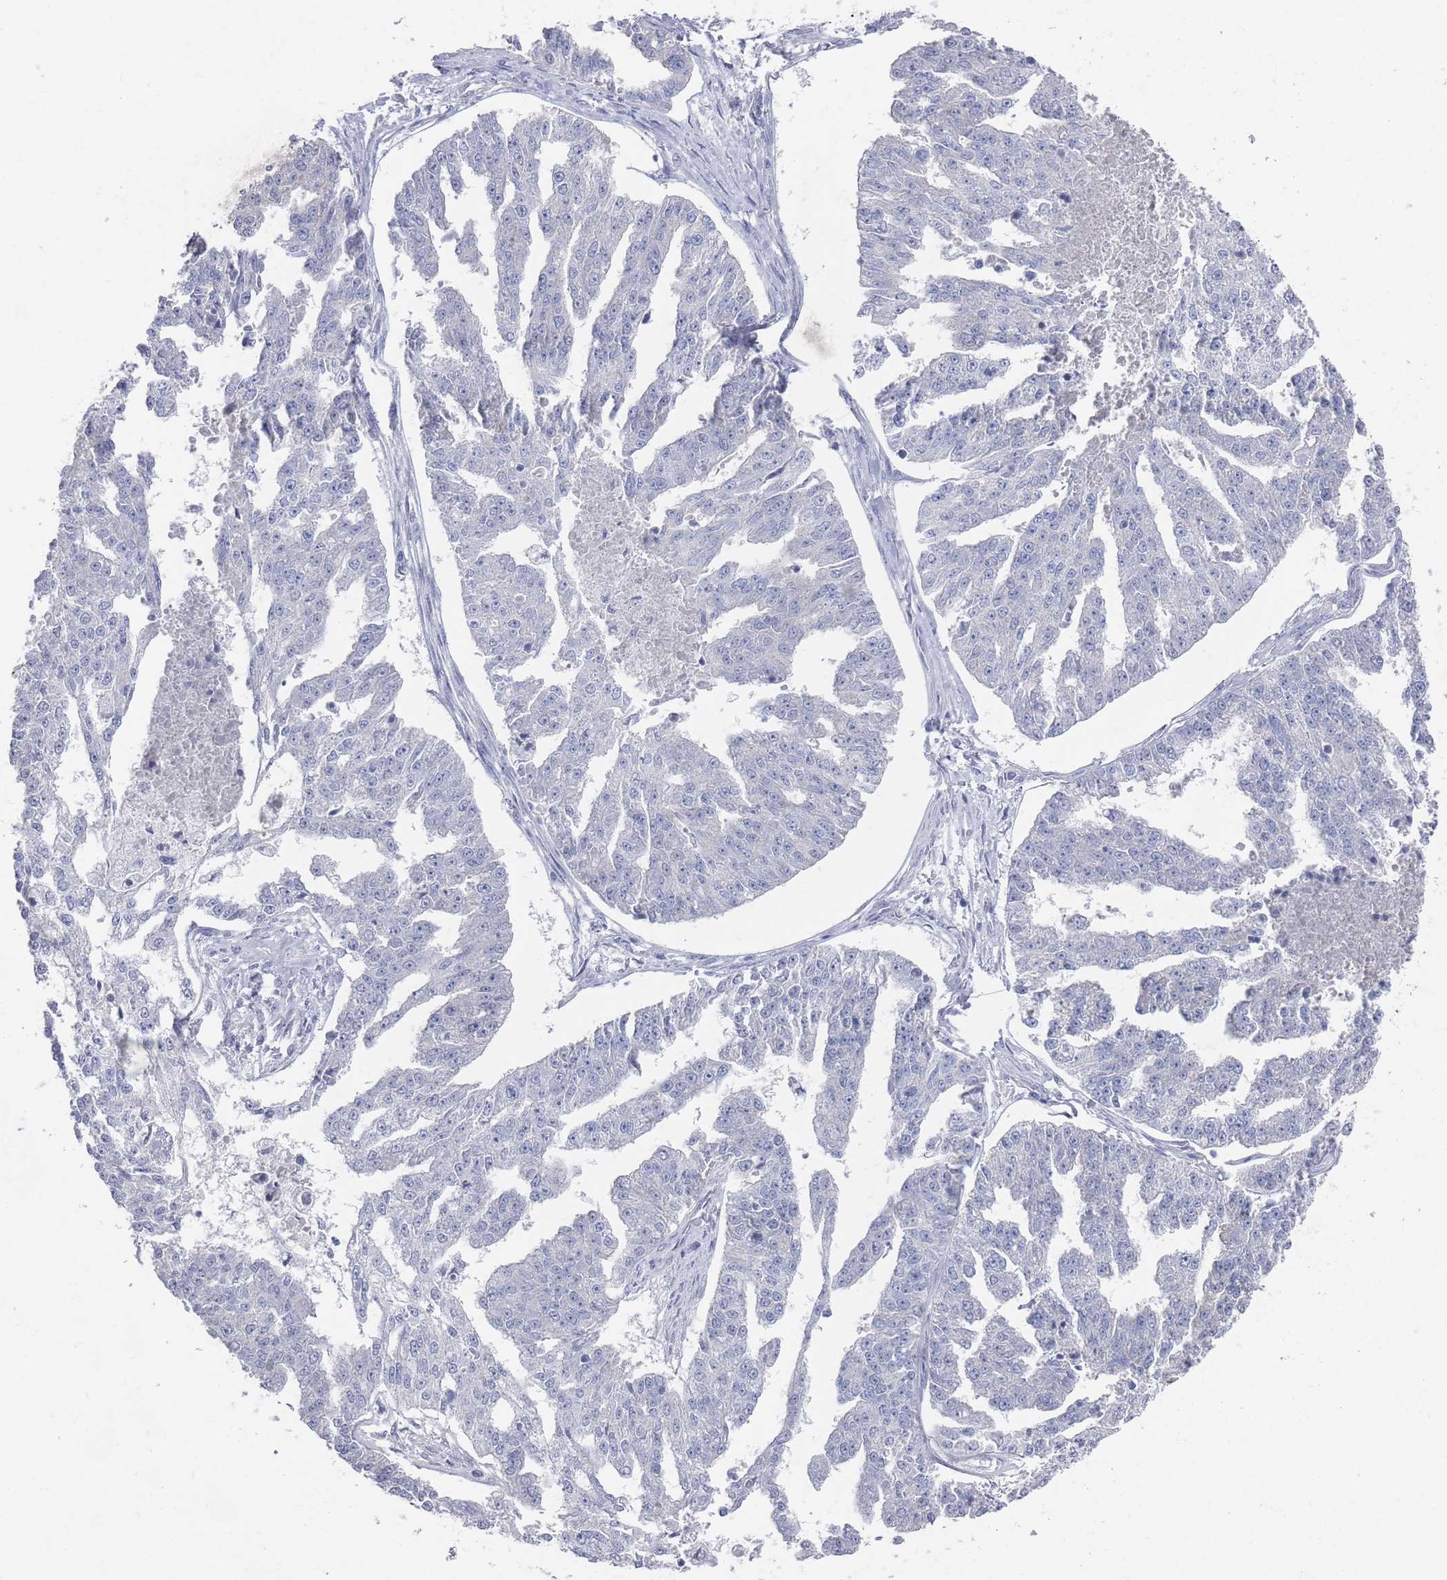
{"staining": {"intensity": "negative", "quantity": "none", "location": "none"}, "tissue": "ovarian cancer", "cell_type": "Tumor cells", "image_type": "cancer", "snomed": [{"axis": "morphology", "description": "Cystadenocarcinoma, serous, NOS"}, {"axis": "topography", "description": "Ovary"}], "caption": "This is a histopathology image of immunohistochemistry staining of ovarian cancer, which shows no positivity in tumor cells. (Brightfield microscopy of DAB immunohistochemistry at high magnification).", "gene": "TMCO3", "patient": {"sex": "female", "age": 58}}